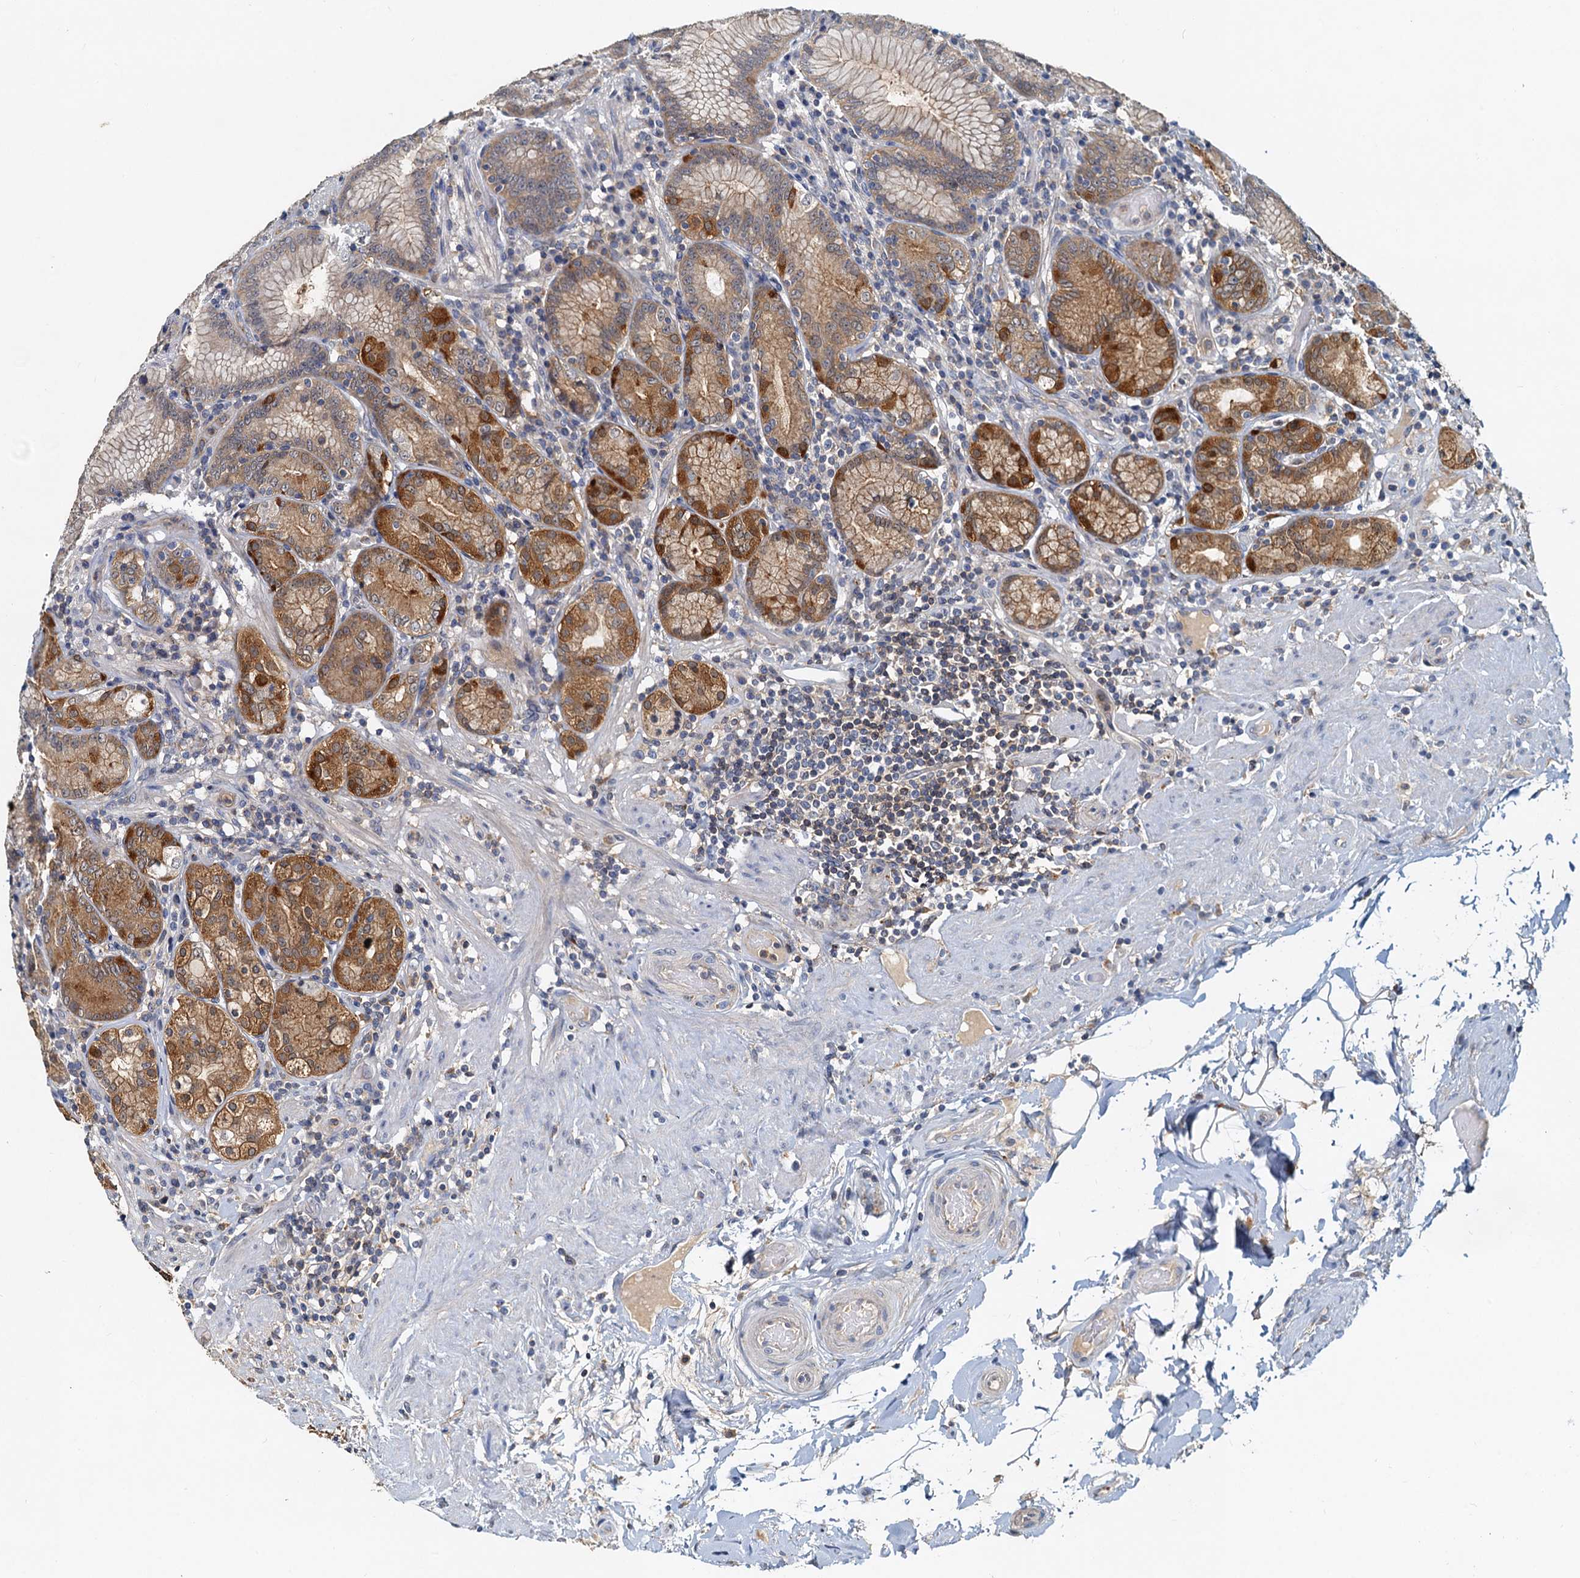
{"staining": {"intensity": "moderate", "quantity": ">75%", "location": "cytoplasmic/membranous"}, "tissue": "stomach", "cell_type": "Glandular cells", "image_type": "normal", "snomed": [{"axis": "morphology", "description": "Normal tissue, NOS"}, {"axis": "topography", "description": "Stomach, upper"}, {"axis": "topography", "description": "Stomach, lower"}], "caption": "Immunohistochemical staining of benign human stomach shows moderate cytoplasmic/membranous protein staining in approximately >75% of glandular cells. (Stains: DAB (3,3'-diaminobenzidine) in brown, nuclei in blue, Microscopy: brightfield microscopy at high magnification).", "gene": "TOLLIP", "patient": {"sex": "female", "age": 76}}